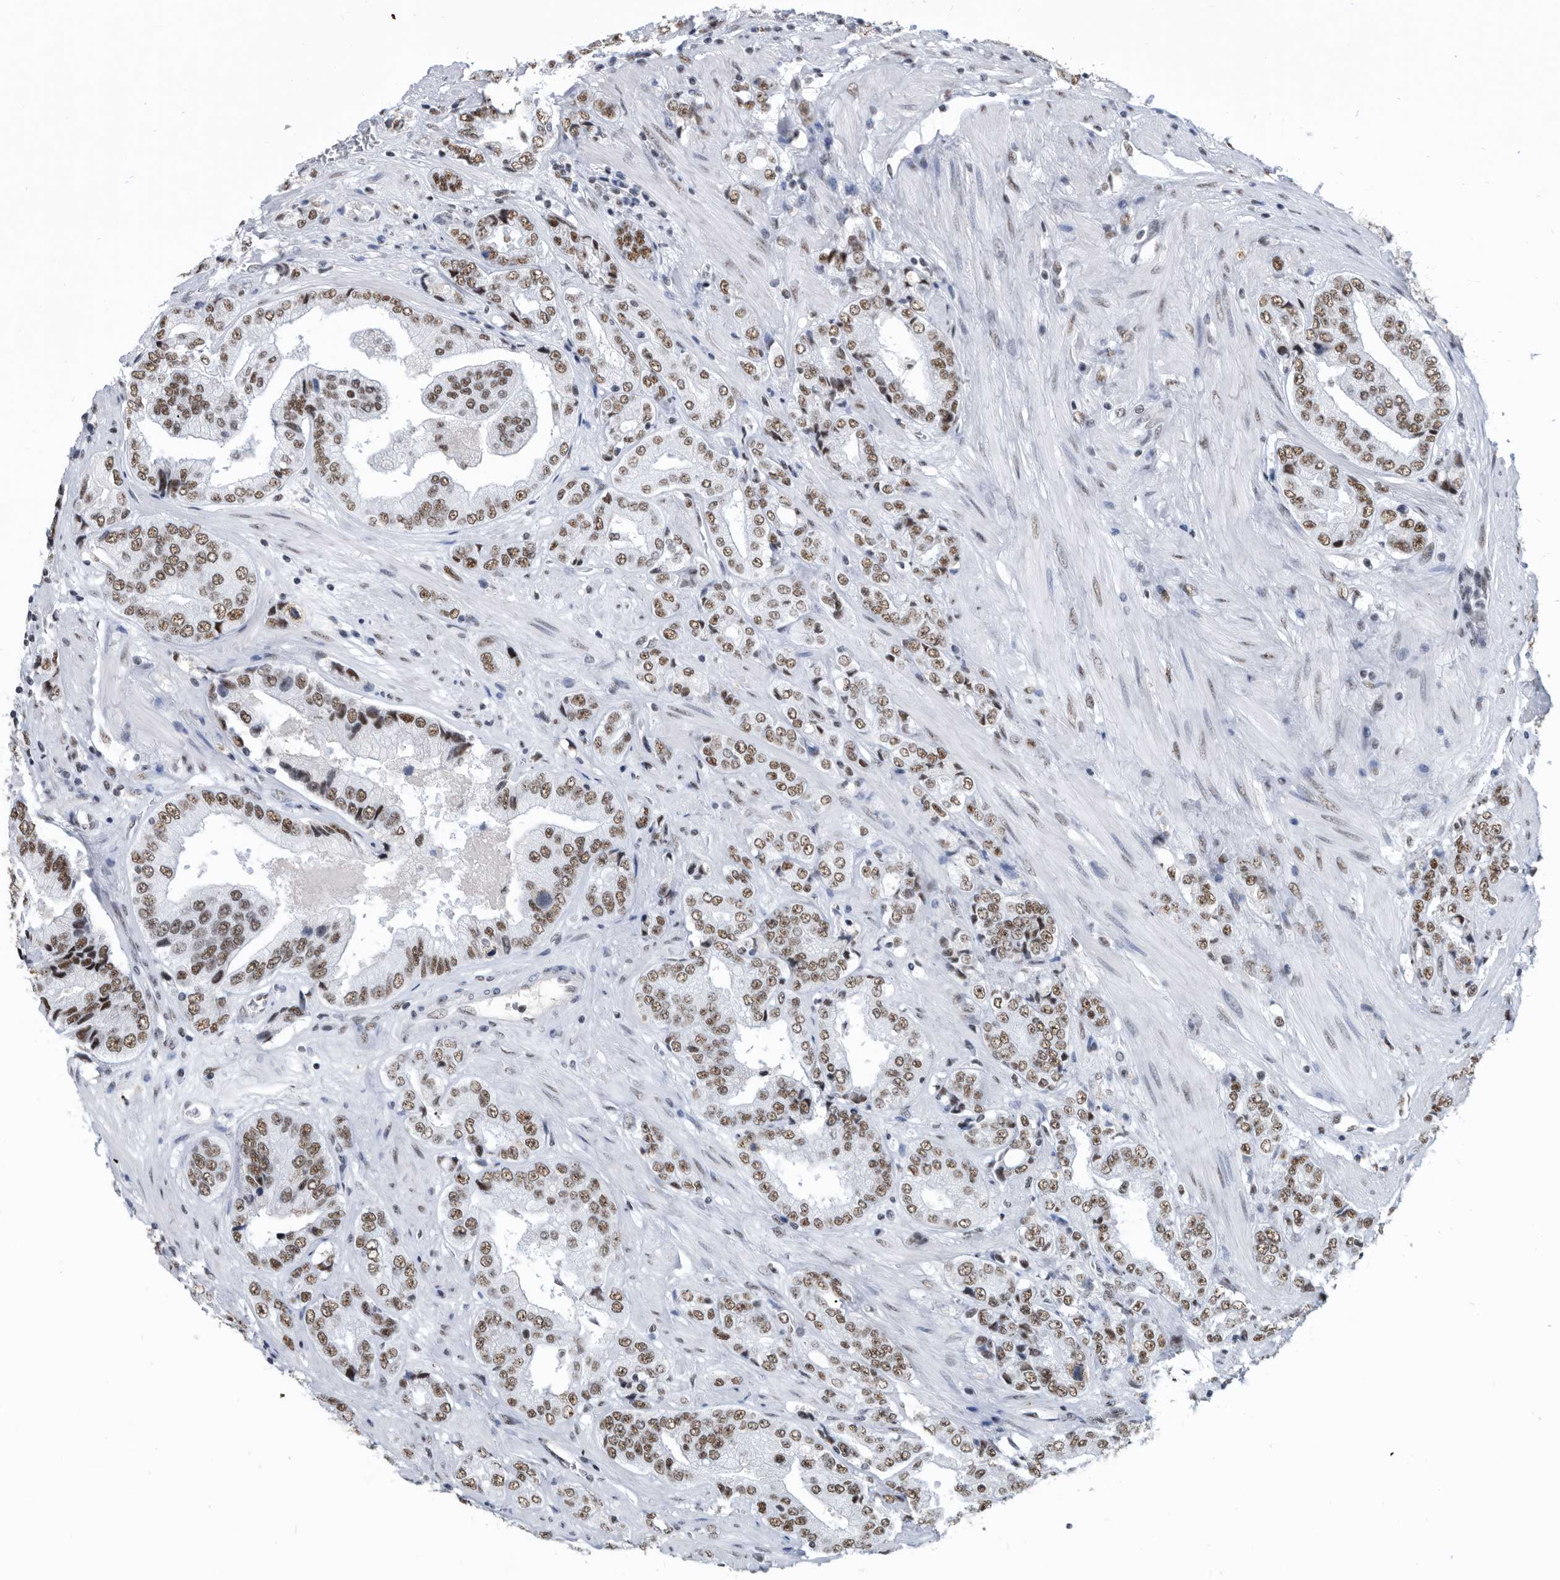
{"staining": {"intensity": "moderate", "quantity": ">75%", "location": "nuclear"}, "tissue": "prostate cancer", "cell_type": "Tumor cells", "image_type": "cancer", "snomed": [{"axis": "morphology", "description": "Adenocarcinoma, High grade"}, {"axis": "topography", "description": "Prostate"}], "caption": "IHC staining of high-grade adenocarcinoma (prostate), which shows medium levels of moderate nuclear positivity in about >75% of tumor cells indicating moderate nuclear protein expression. The staining was performed using DAB (3,3'-diaminobenzidine) (brown) for protein detection and nuclei were counterstained in hematoxylin (blue).", "gene": "SF3A1", "patient": {"sex": "male", "age": 61}}